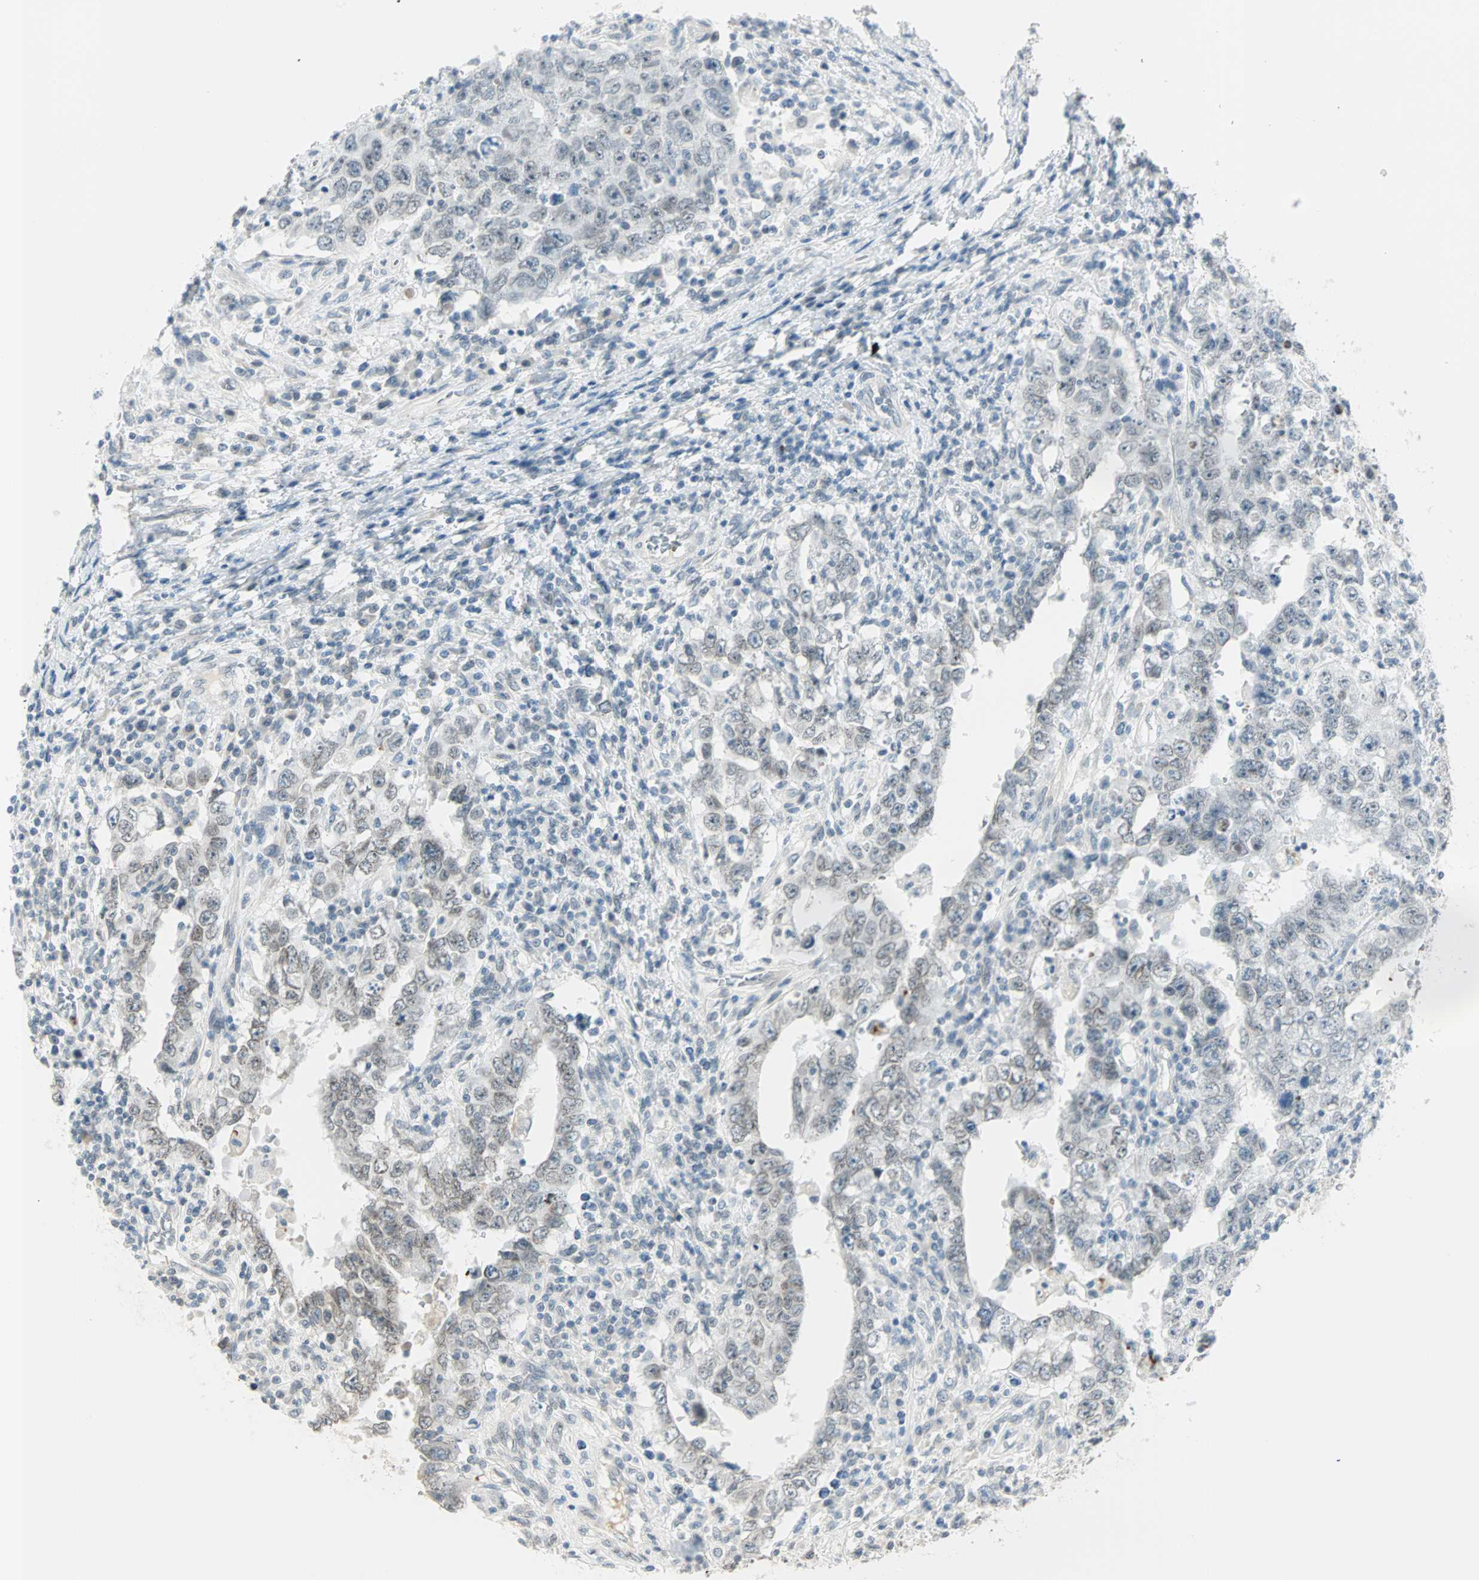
{"staining": {"intensity": "weak", "quantity": "<25%", "location": "cytoplasmic/membranous,nuclear"}, "tissue": "testis cancer", "cell_type": "Tumor cells", "image_type": "cancer", "snomed": [{"axis": "morphology", "description": "Carcinoma, Embryonal, NOS"}, {"axis": "topography", "description": "Testis"}], "caption": "Tumor cells are negative for protein expression in human embryonal carcinoma (testis).", "gene": "BCAN", "patient": {"sex": "male", "age": 26}}